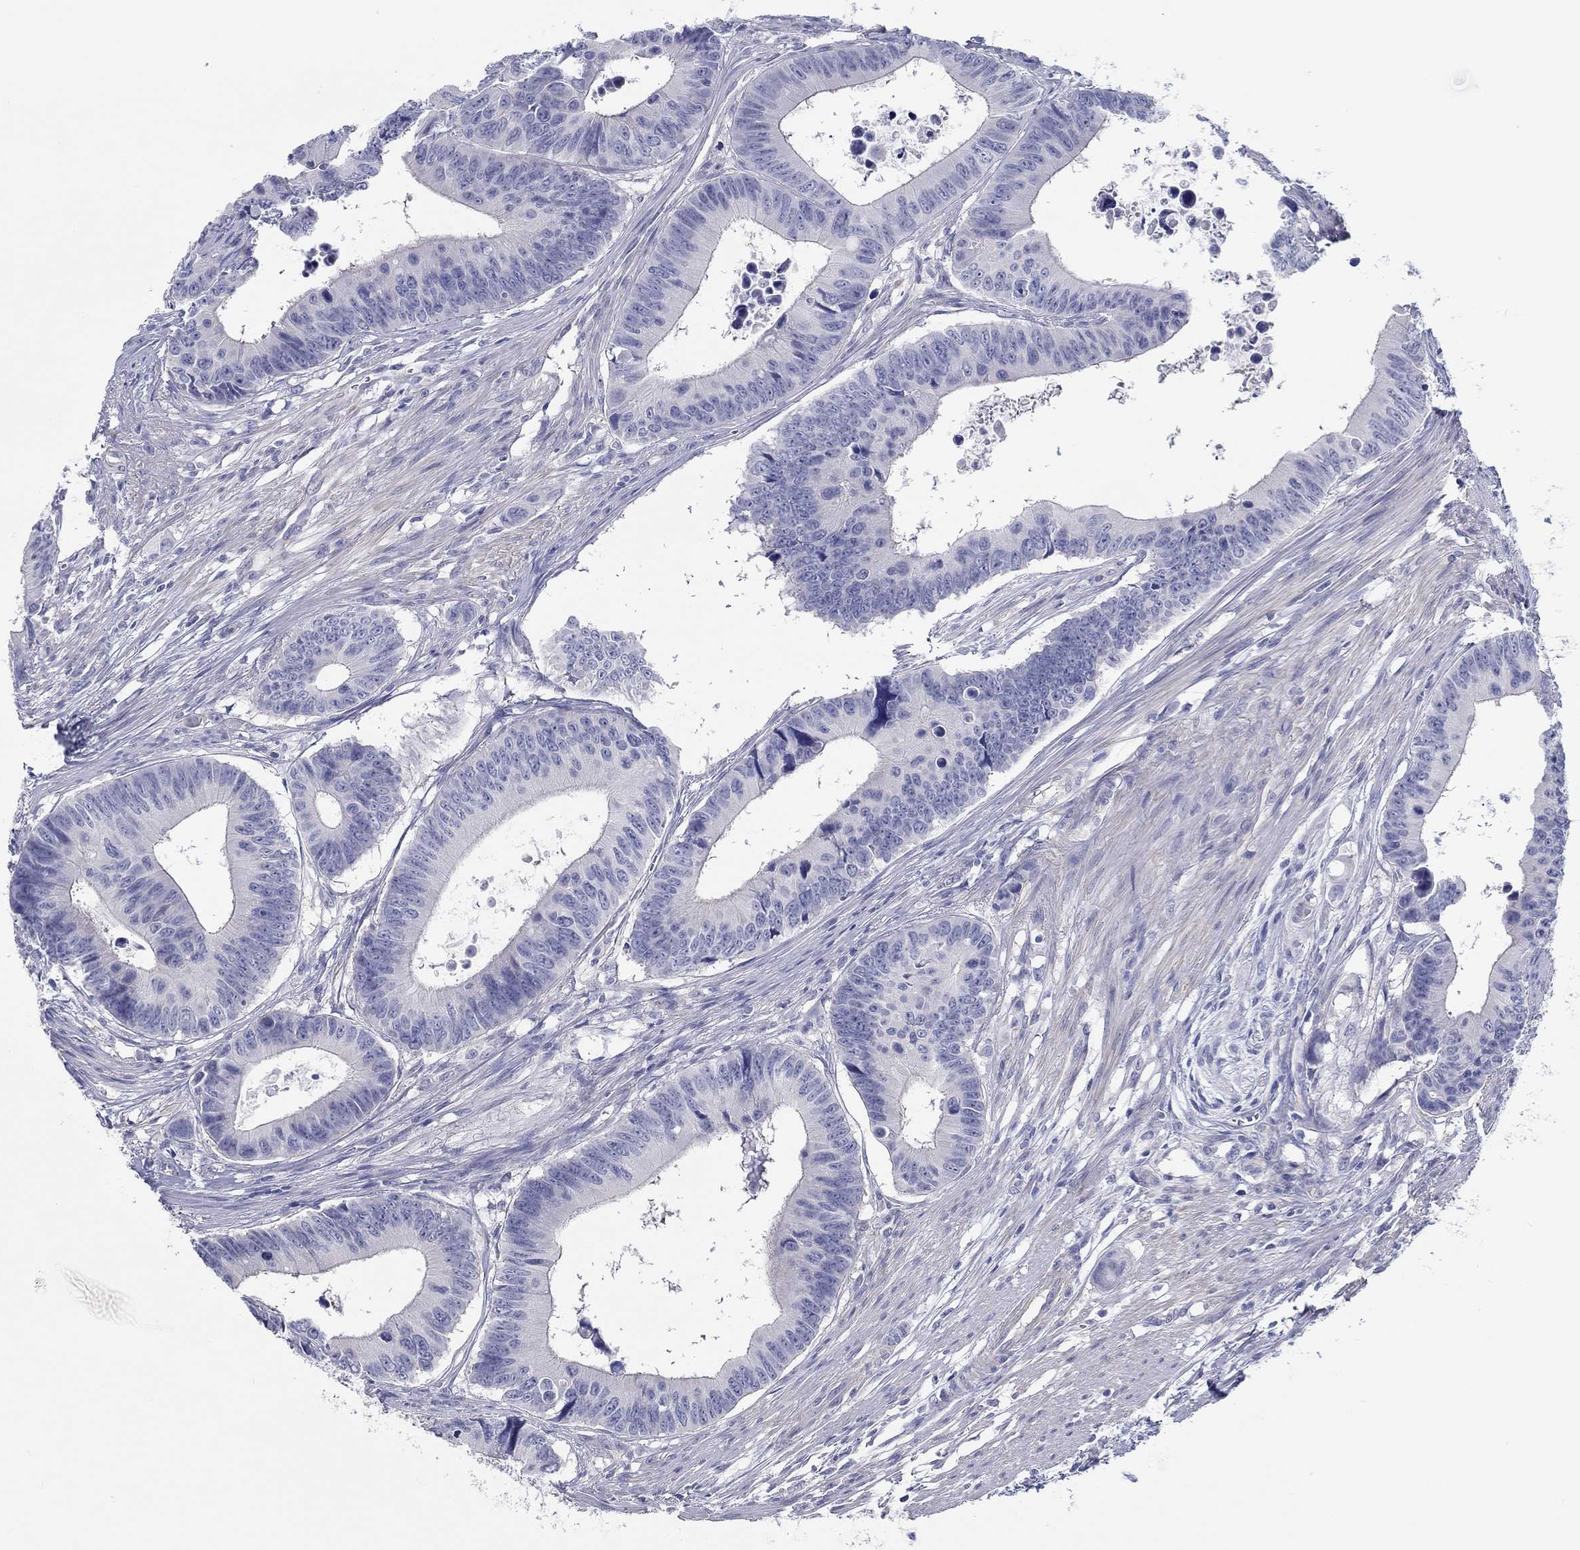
{"staining": {"intensity": "negative", "quantity": "none", "location": "none"}, "tissue": "colorectal cancer", "cell_type": "Tumor cells", "image_type": "cancer", "snomed": [{"axis": "morphology", "description": "Adenocarcinoma, NOS"}, {"axis": "topography", "description": "Colon"}], "caption": "Colorectal adenocarcinoma stained for a protein using immunohistochemistry displays no staining tumor cells.", "gene": "CRYGD", "patient": {"sex": "female", "age": 87}}